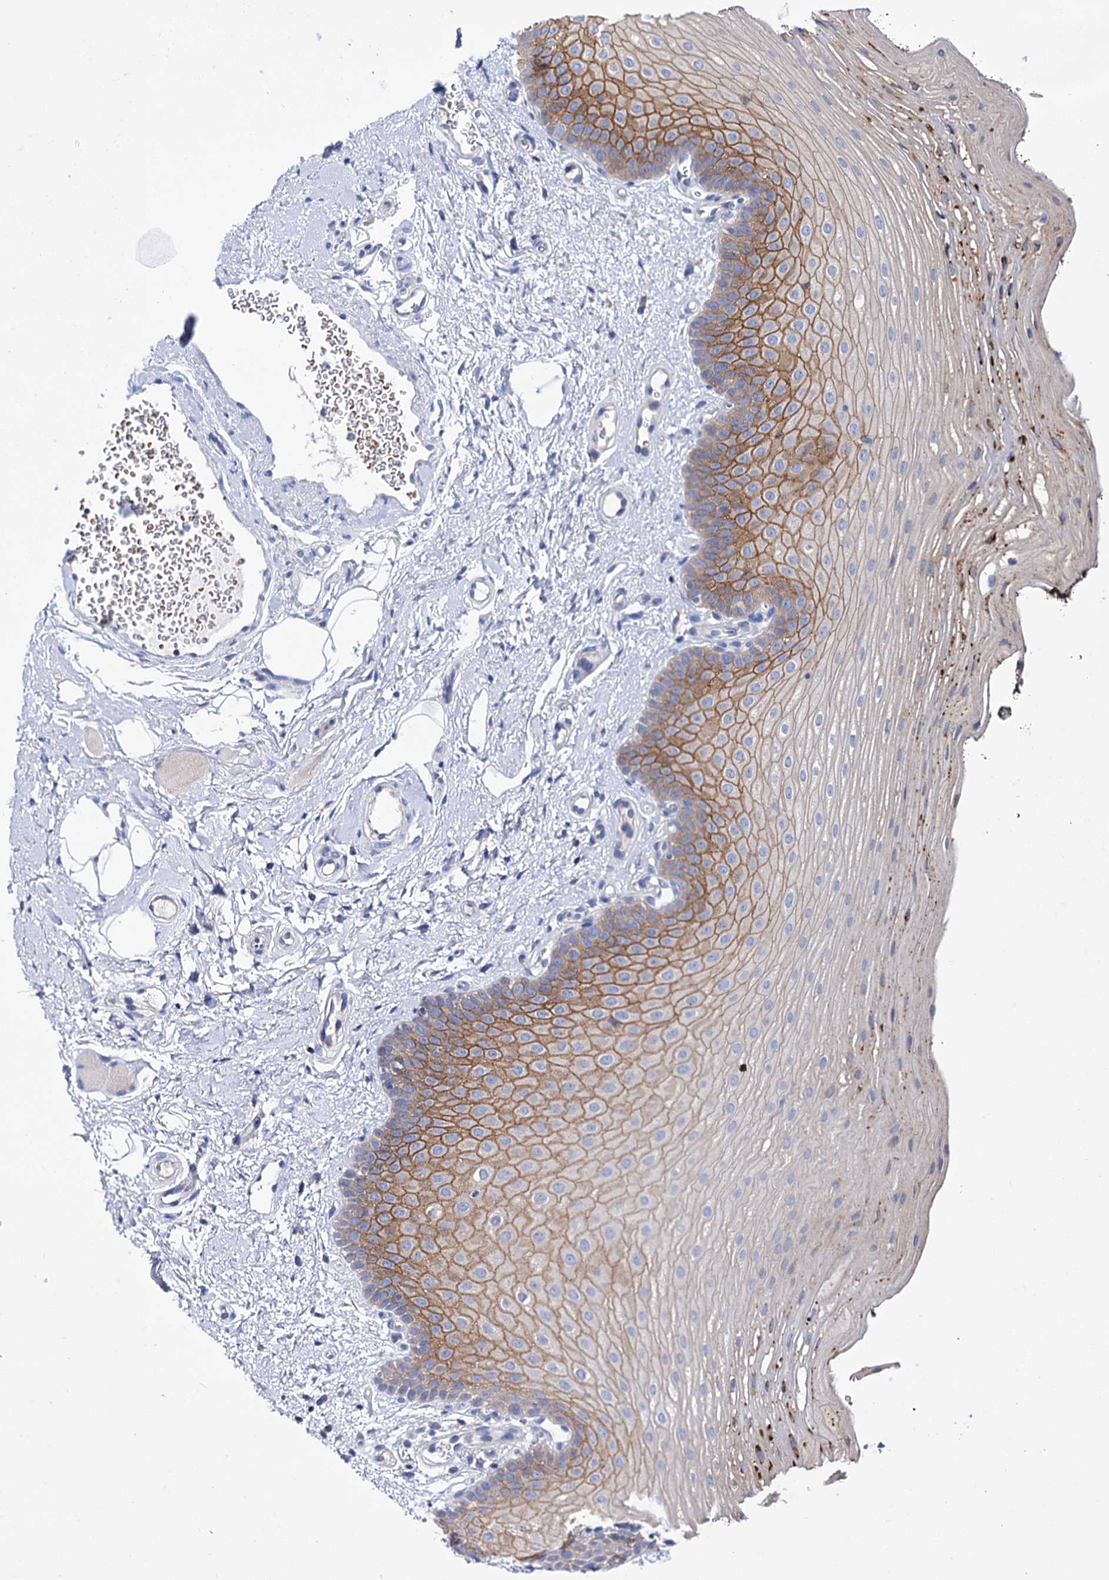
{"staining": {"intensity": "moderate", "quantity": ">75%", "location": "cytoplasmic/membranous"}, "tissue": "oral mucosa", "cell_type": "Squamous epithelial cells", "image_type": "normal", "snomed": [{"axis": "morphology", "description": "No evidence of malignacy"}, {"axis": "topography", "description": "Oral tissue"}, {"axis": "topography", "description": "Head-Neck"}], "caption": "Squamous epithelial cells exhibit medium levels of moderate cytoplasmic/membranous positivity in approximately >75% of cells in unremarkable oral mucosa. The staining was performed using DAB, with brown indicating positive protein expression. Nuclei are stained blue with hematoxylin.", "gene": "YARS2", "patient": {"sex": "male", "age": 68}}